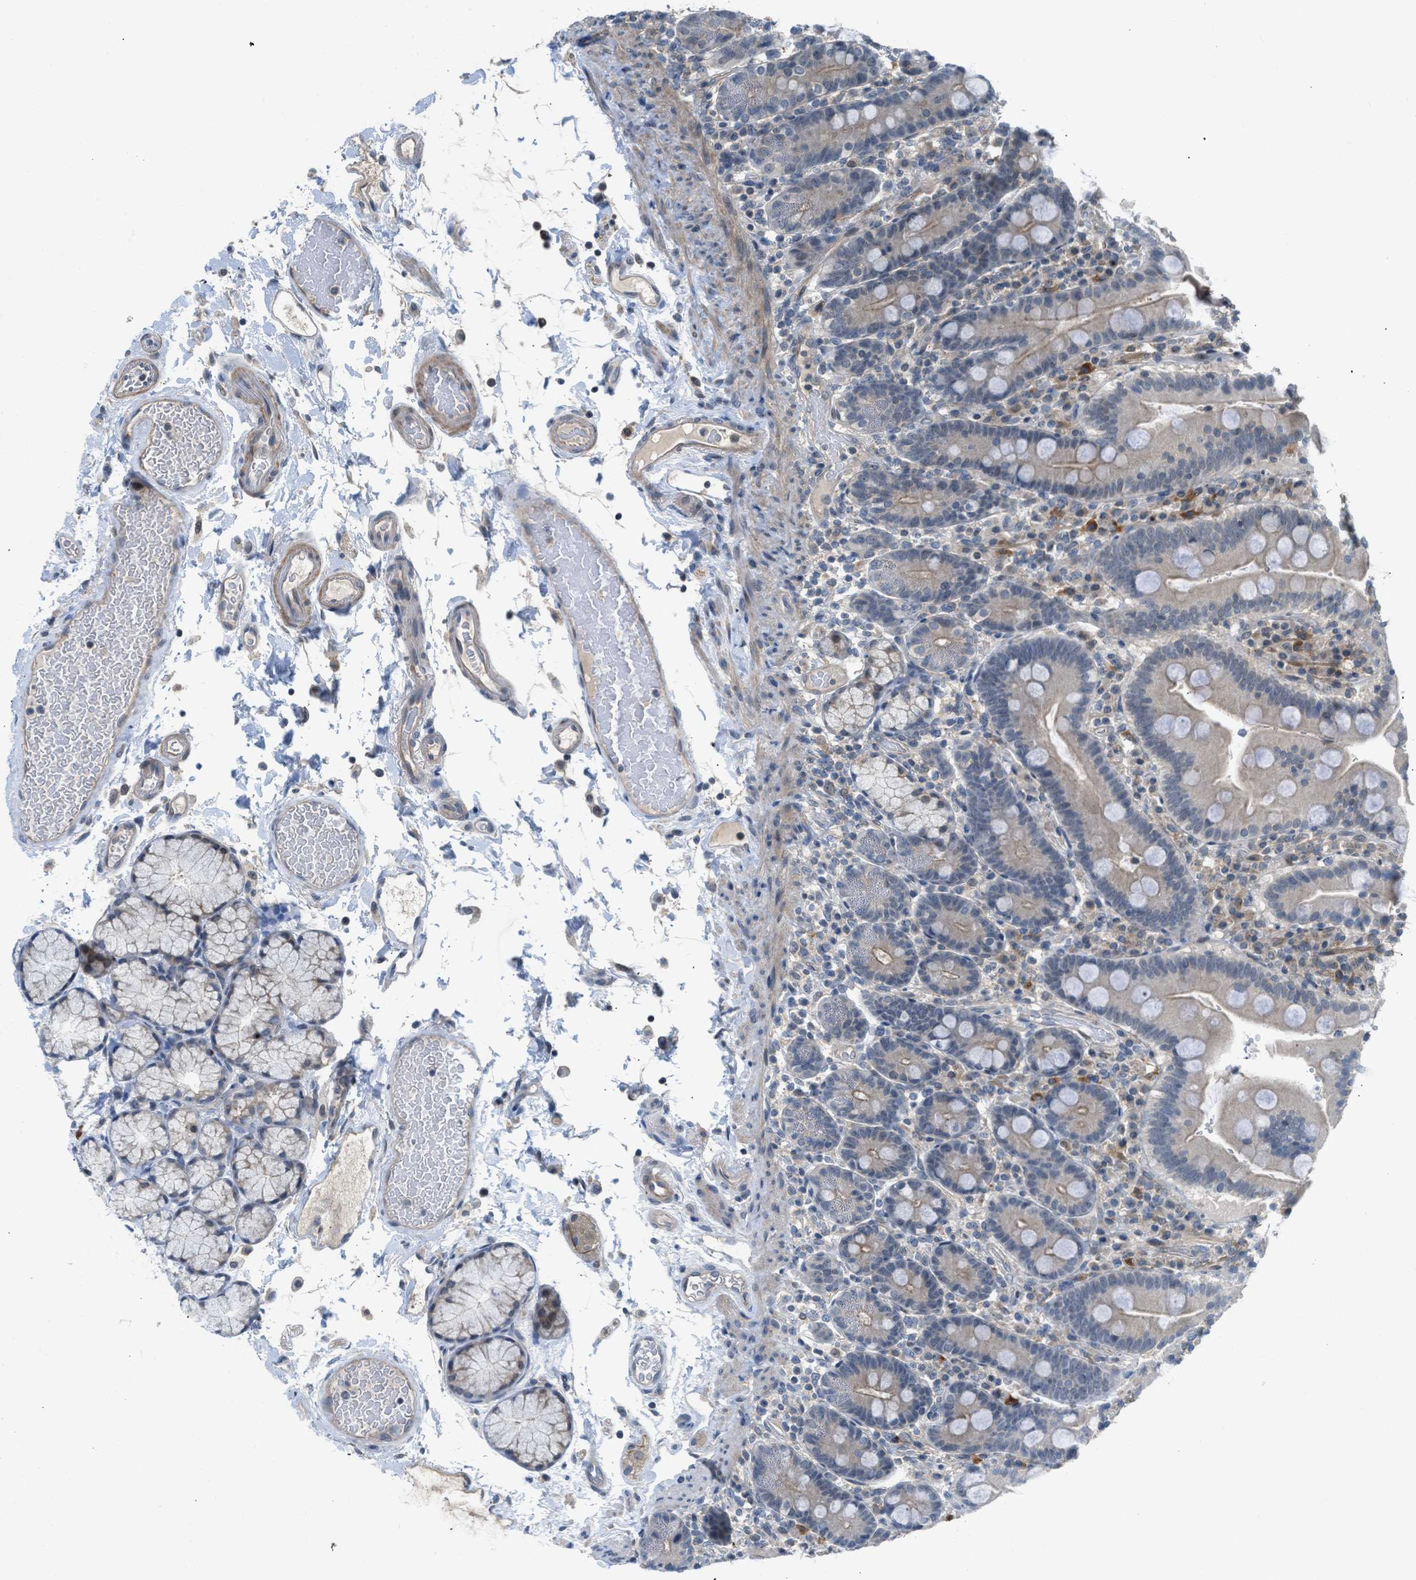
{"staining": {"intensity": "weak", "quantity": "25%-75%", "location": "cytoplasmic/membranous"}, "tissue": "duodenum", "cell_type": "Glandular cells", "image_type": "normal", "snomed": [{"axis": "morphology", "description": "Normal tissue, NOS"}, {"axis": "topography", "description": "Small intestine, NOS"}], "caption": "This is a photomicrograph of immunohistochemistry staining of benign duodenum, which shows weak expression in the cytoplasmic/membranous of glandular cells.", "gene": "TTBK2", "patient": {"sex": "female", "age": 71}}